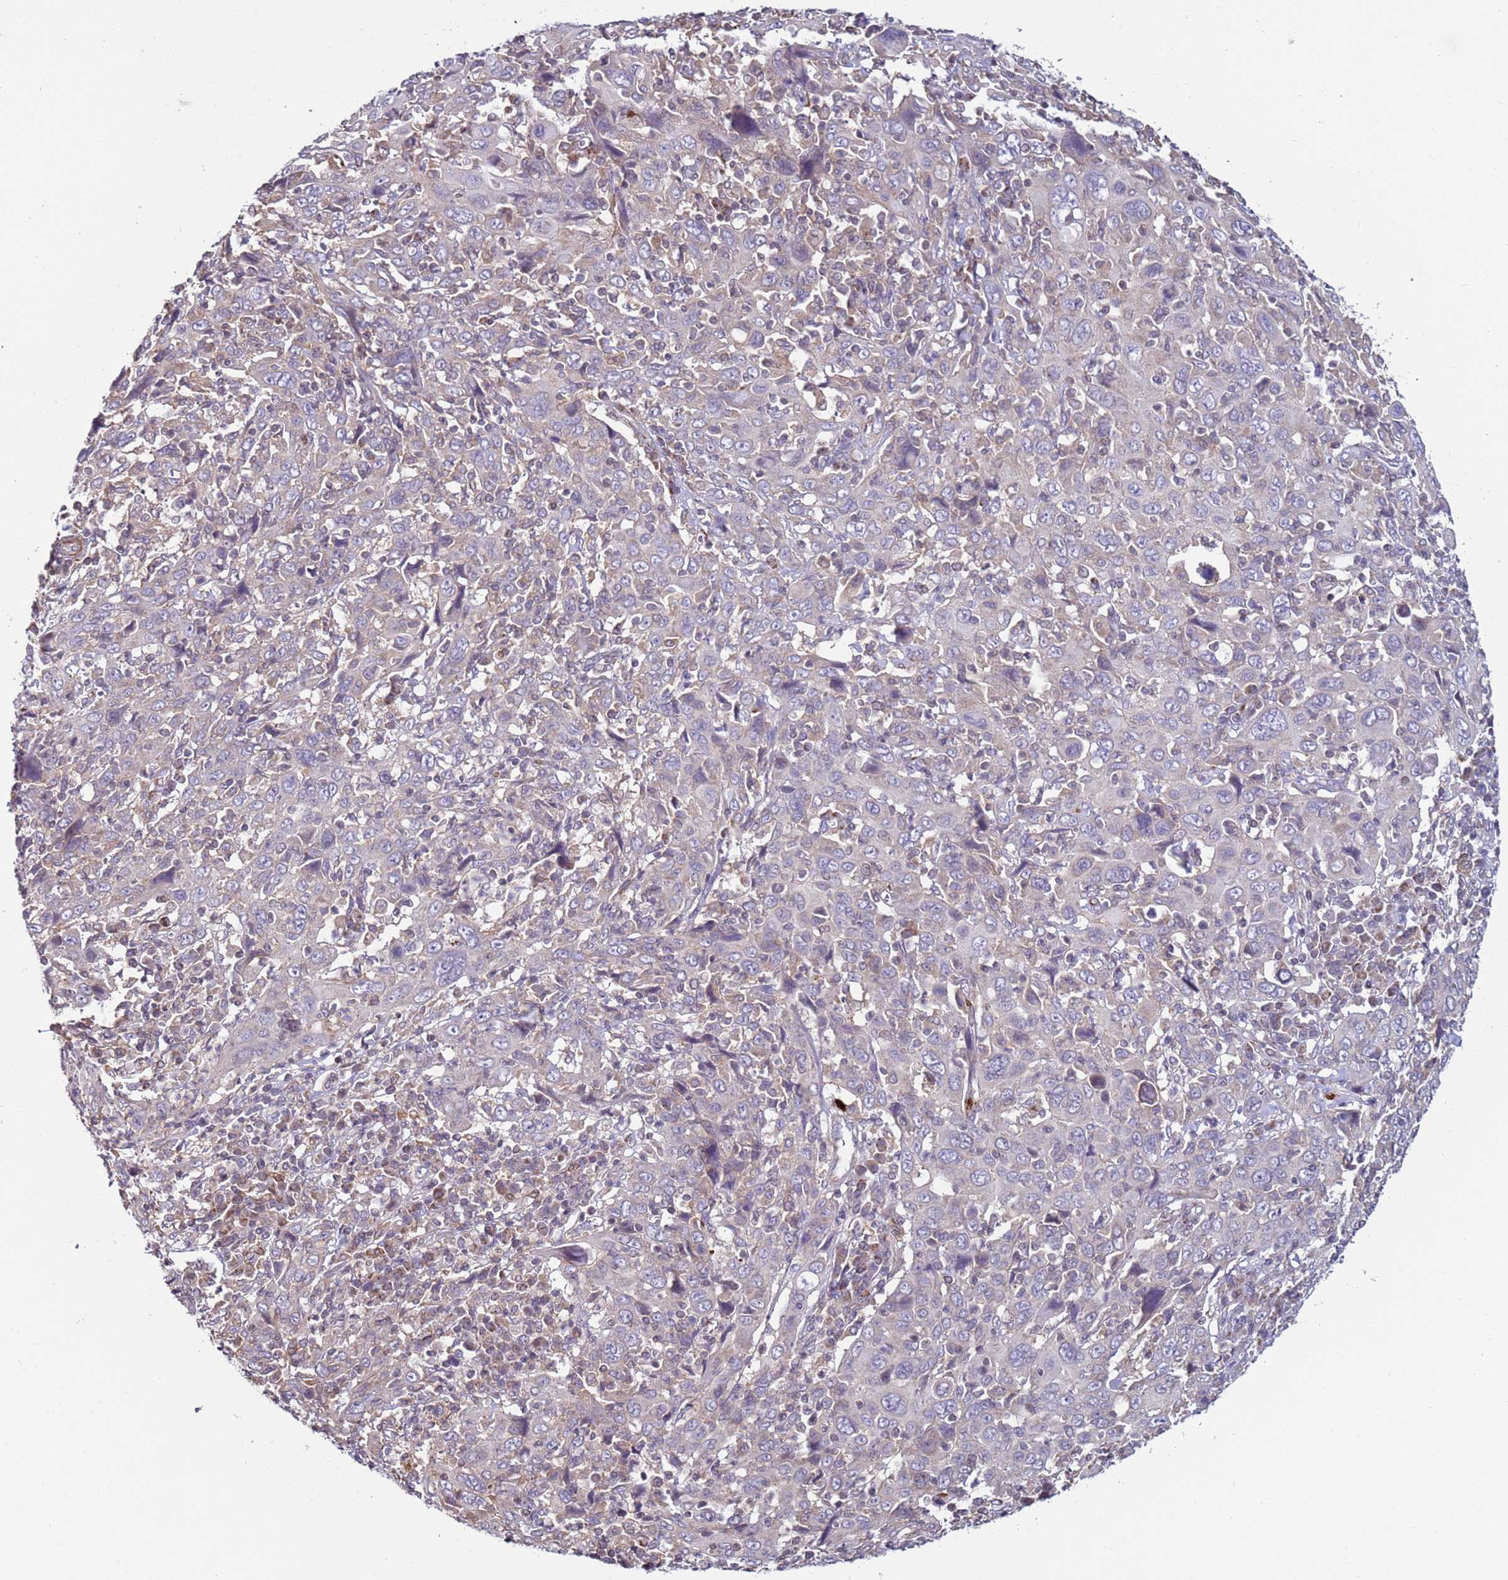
{"staining": {"intensity": "weak", "quantity": "<25%", "location": "cytoplasmic/membranous"}, "tissue": "cervical cancer", "cell_type": "Tumor cells", "image_type": "cancer", "snomed": [{"axis": "morphology", "description": "Squamous cell carcinoma, NOS"}, {"axis": "topography", "description": "Cervix"}], "caption": "This is an immunohistochemistry image of human cervical cancer (squamous cell carcinoma). There is no positivity in tumor cells.", "gene": "SNAPC4", "patient": {"sex": "female", "age": 46}}